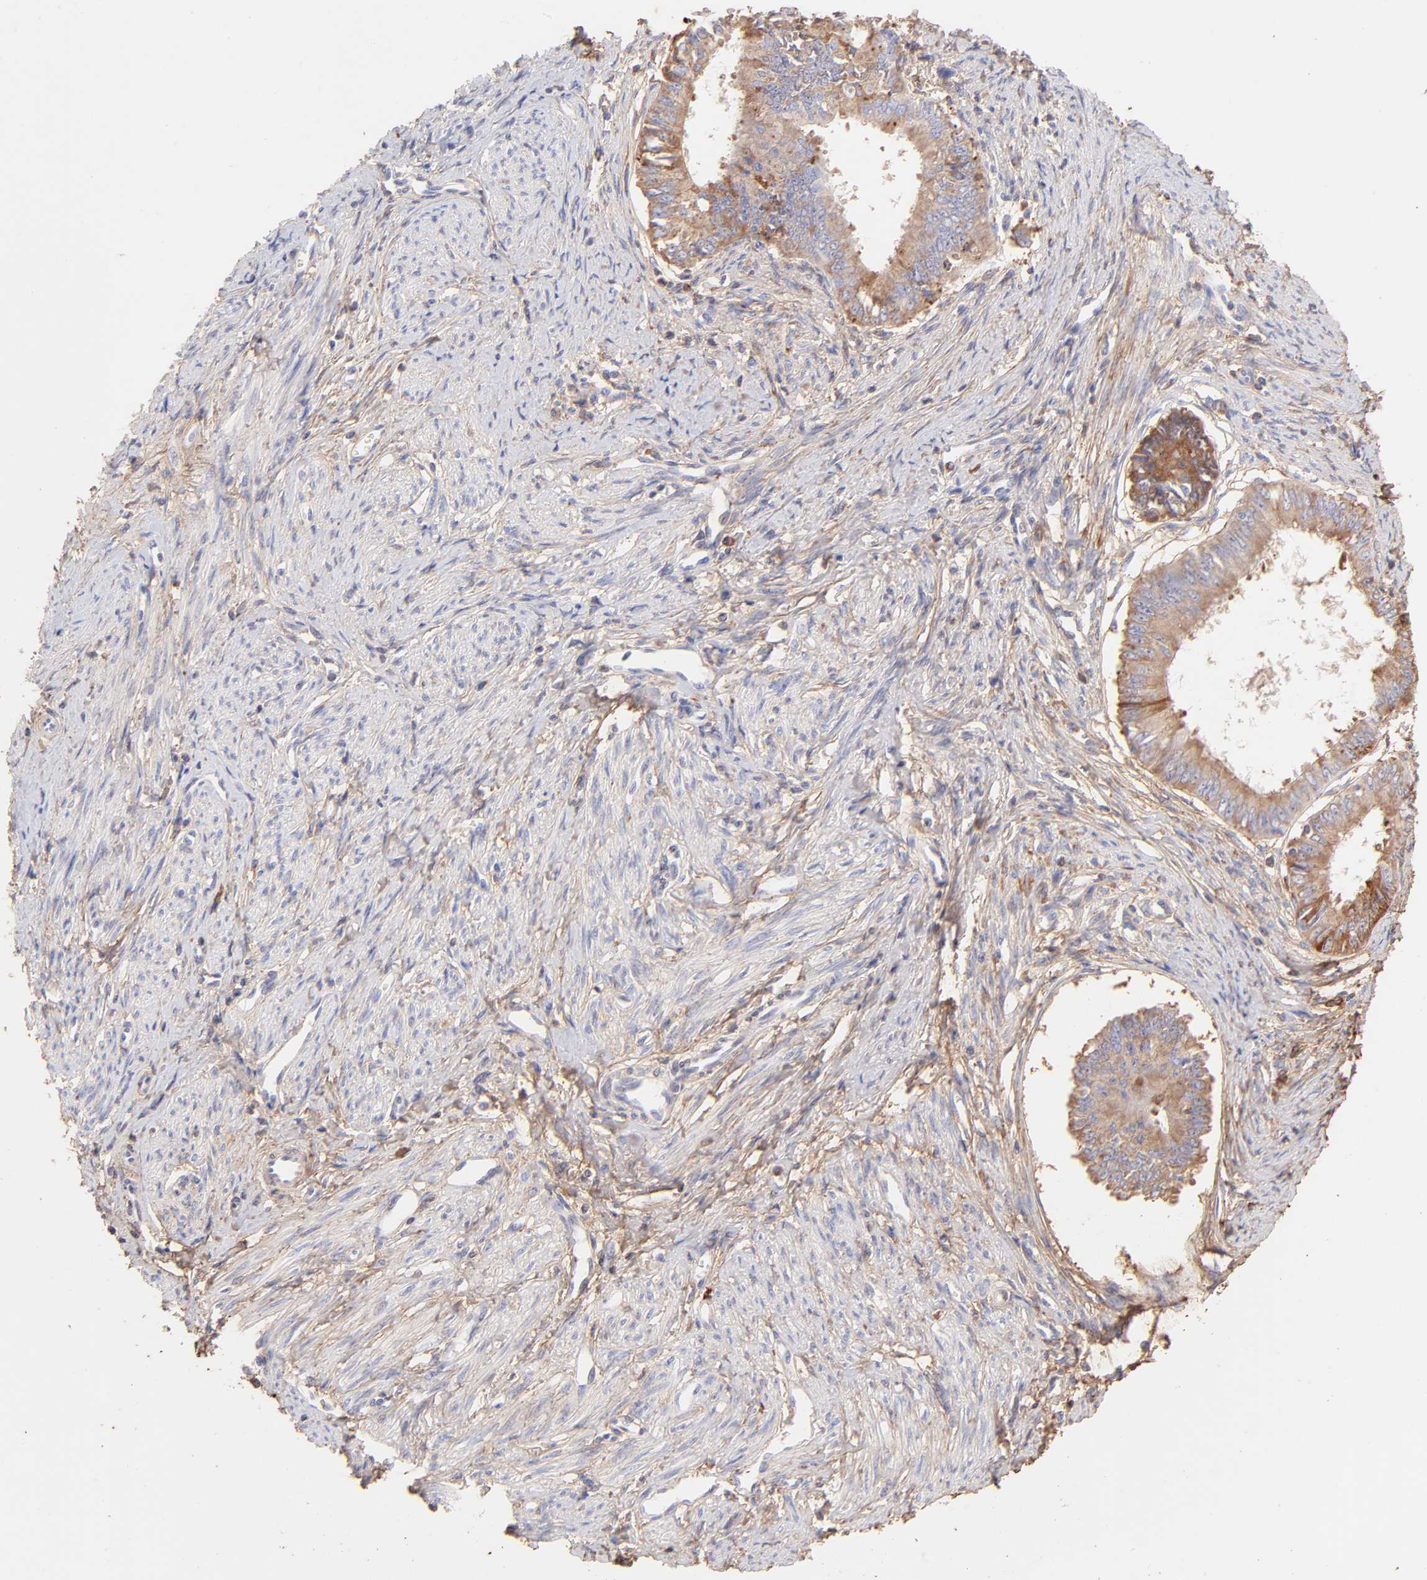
{"staining": {"intensity": "moderate", "quantity": ">75%", "location": "cytoplasmic/membranous"}, "tissue": "endometrial cancer", "cell_type": "Tumor cells", "image_type": "cancer", "snomed": [{"axis": "morphology", "description": "Adenocarcinoma, NOS"}, {"axis": "topography", "description": "Endometrium"}], "caption": "Immunohistochemistry (IHC) histopathology image of endometrial cancer stained for a protein (brown), which demonstrates medium levels of moderate cytoplasmic/membranous positivity in about >75% of tumor cells.", "gene": "BGN", "patient": {"sex": "female", "age": 76}}